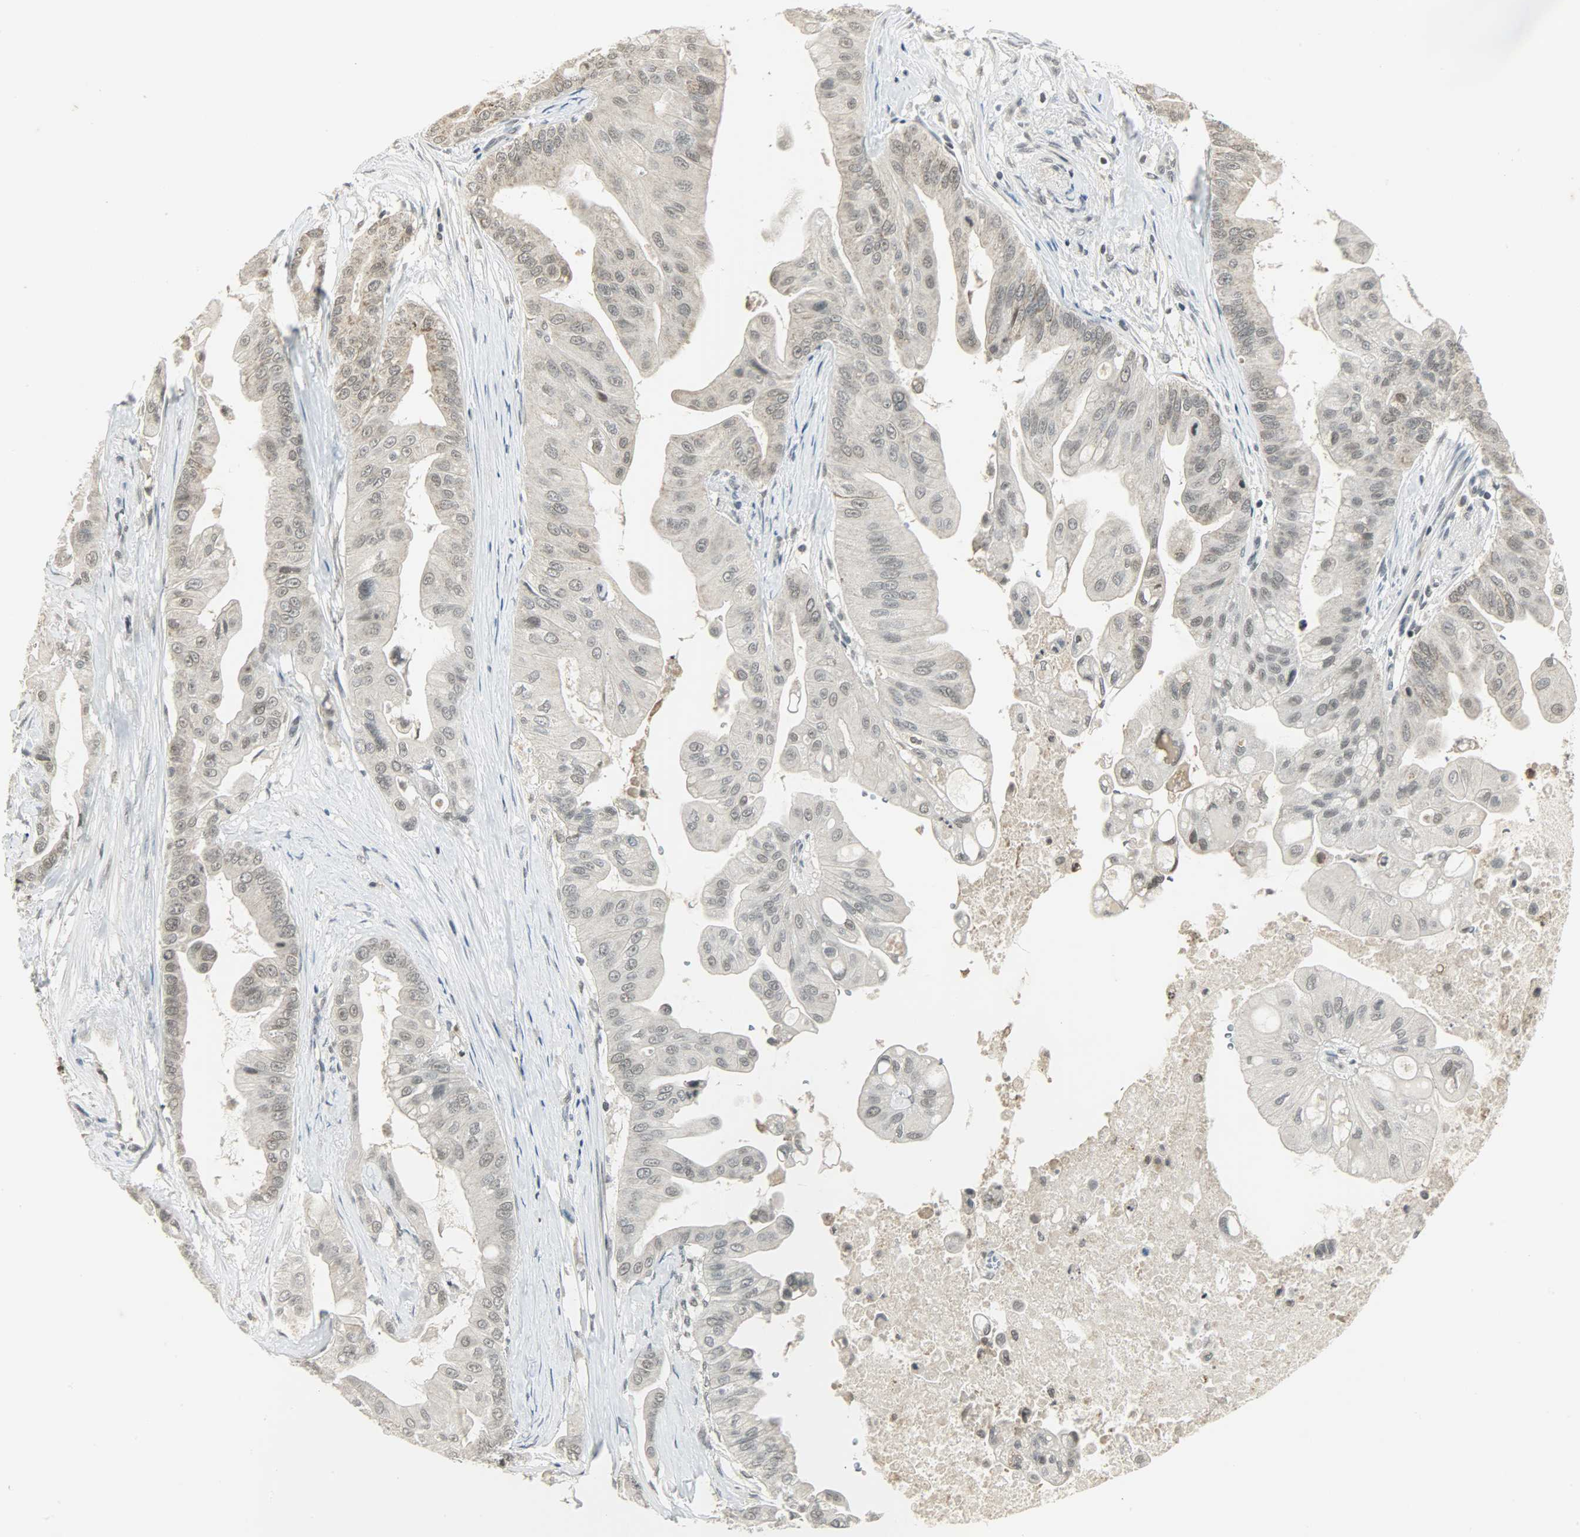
{"staining": {"intensity": "weak", "quantity": "<25%", "location": "nuclear"}, "tissue": "pancreatic cancer", "cell_type": "Tumor cells", "image_type": "cancer", "snomed": [{"axis": "morphology", "description": "Adenocarcinoma, NOS"}, {"axis": "topography", "description": "Pancreas"}], "caption": "An image of human pancreatic cancer (adenocarcinoma) is negative for staining in tumor cells.", "gene": "SMARCA5", "patient": {"sex": "female", "age": 75}}